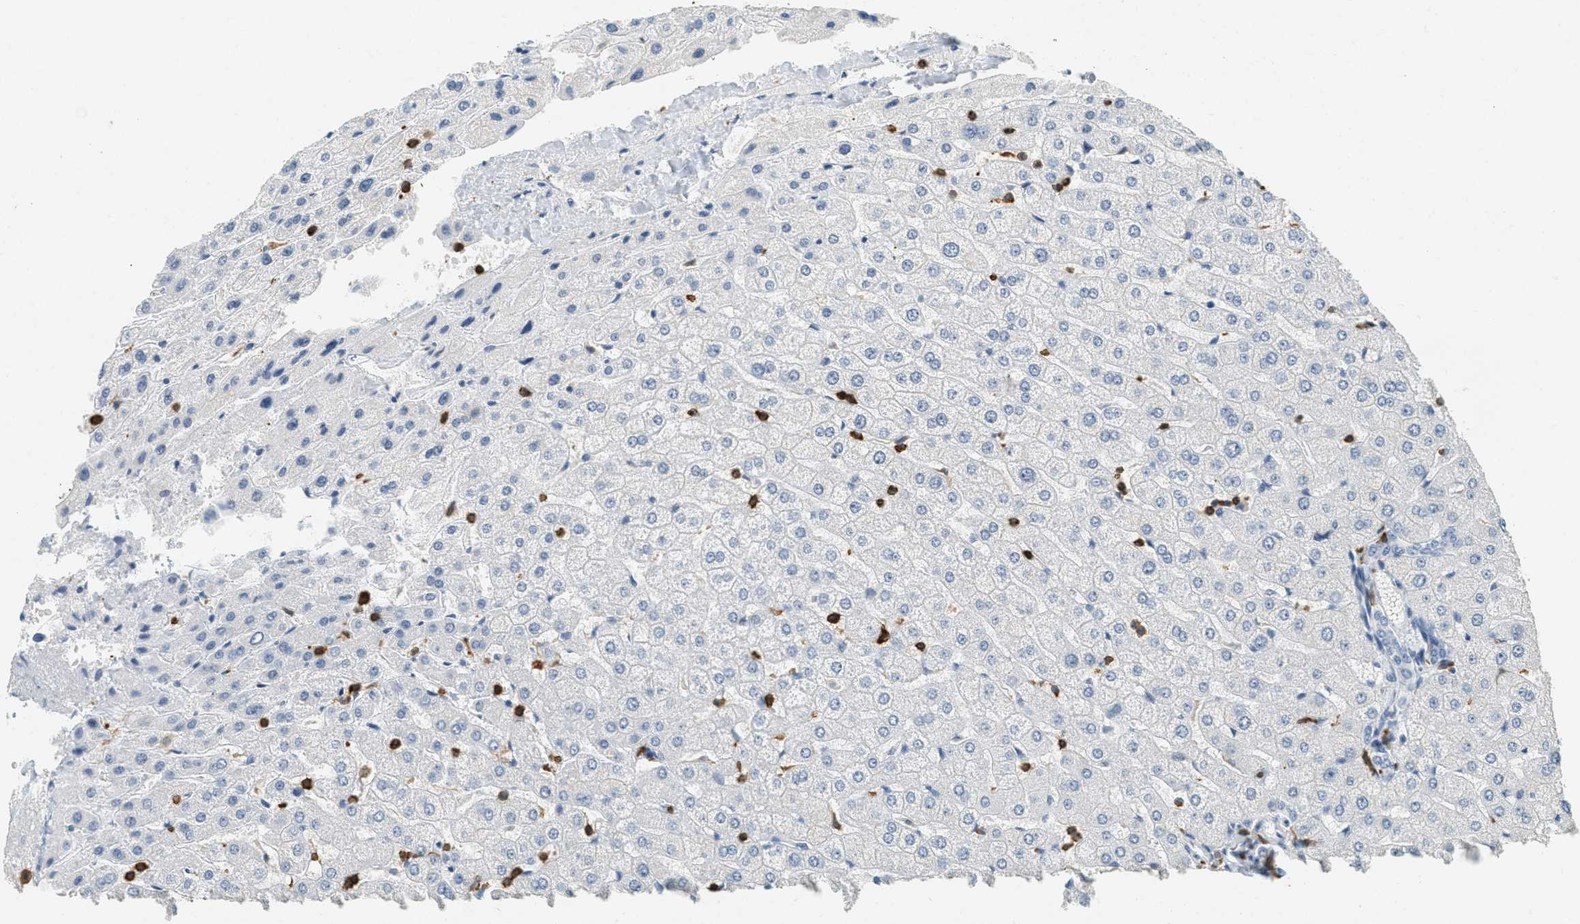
{"staining": {"intensity": "negative", "quantity": "none", "location": "none"}, "tissue": "liver", "cell_type": "Cholangiocytes", "image_type": "normal", "snomed": [{"axis": "morphology", "description": "Normal tissue, NOS"}, {"axis": "morphology", "description": "Fibrosis, NOS"}, {"axis": "topography", "description": "Liver"}], "caption": "Cholangiocytes show no significant expression in unremarkable liver. The staining is performed using DAB (3,3'-diaminobenzidine) brown chromogen with nuclei counter-stained in using hematoxylin.", "gene": "LSP1", "patient": {"sex": "female", "age": 29}}